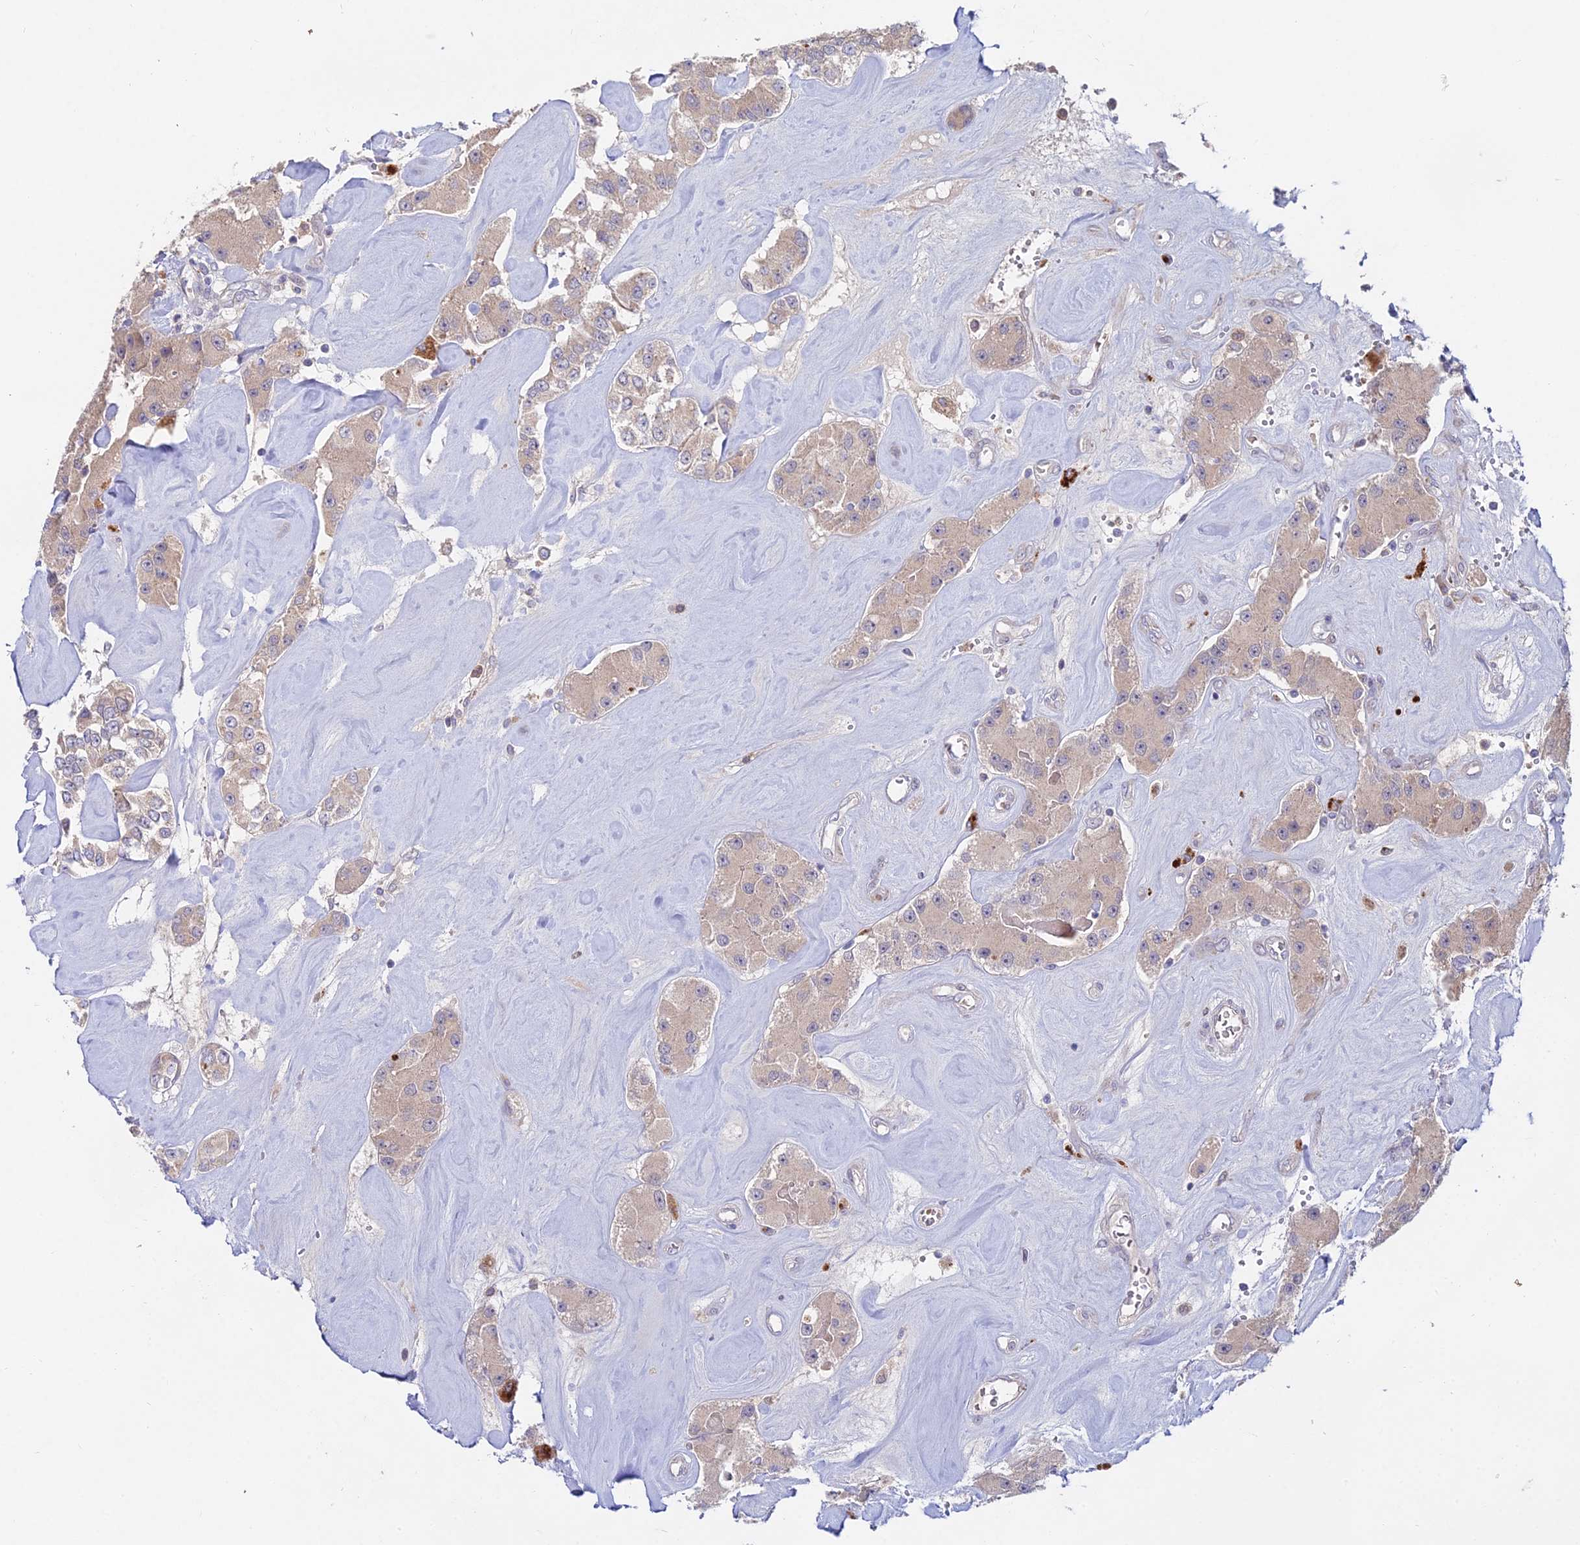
{"staining": {"intensity": "moderate", "quantity": ">75%", "location": "cytoplasmic/membranous"}, "tissue": "carcinoid", "cell_type": "Tumor cells", "image_type": "cancer", "snomed": [{"axis": "morphology", "description": "Carcinoid, malignant, NOS"}, {"axis": "topography", "description": "Pancreas"}], "caption": "Moderate cytoplasmic/membranous positivity for a protein is appreciated in about >75% of tumor cells of carcinoid using immunohistochemistry.", "gene": "WDR43", "patient": {"sex": "male", "age": 41}}